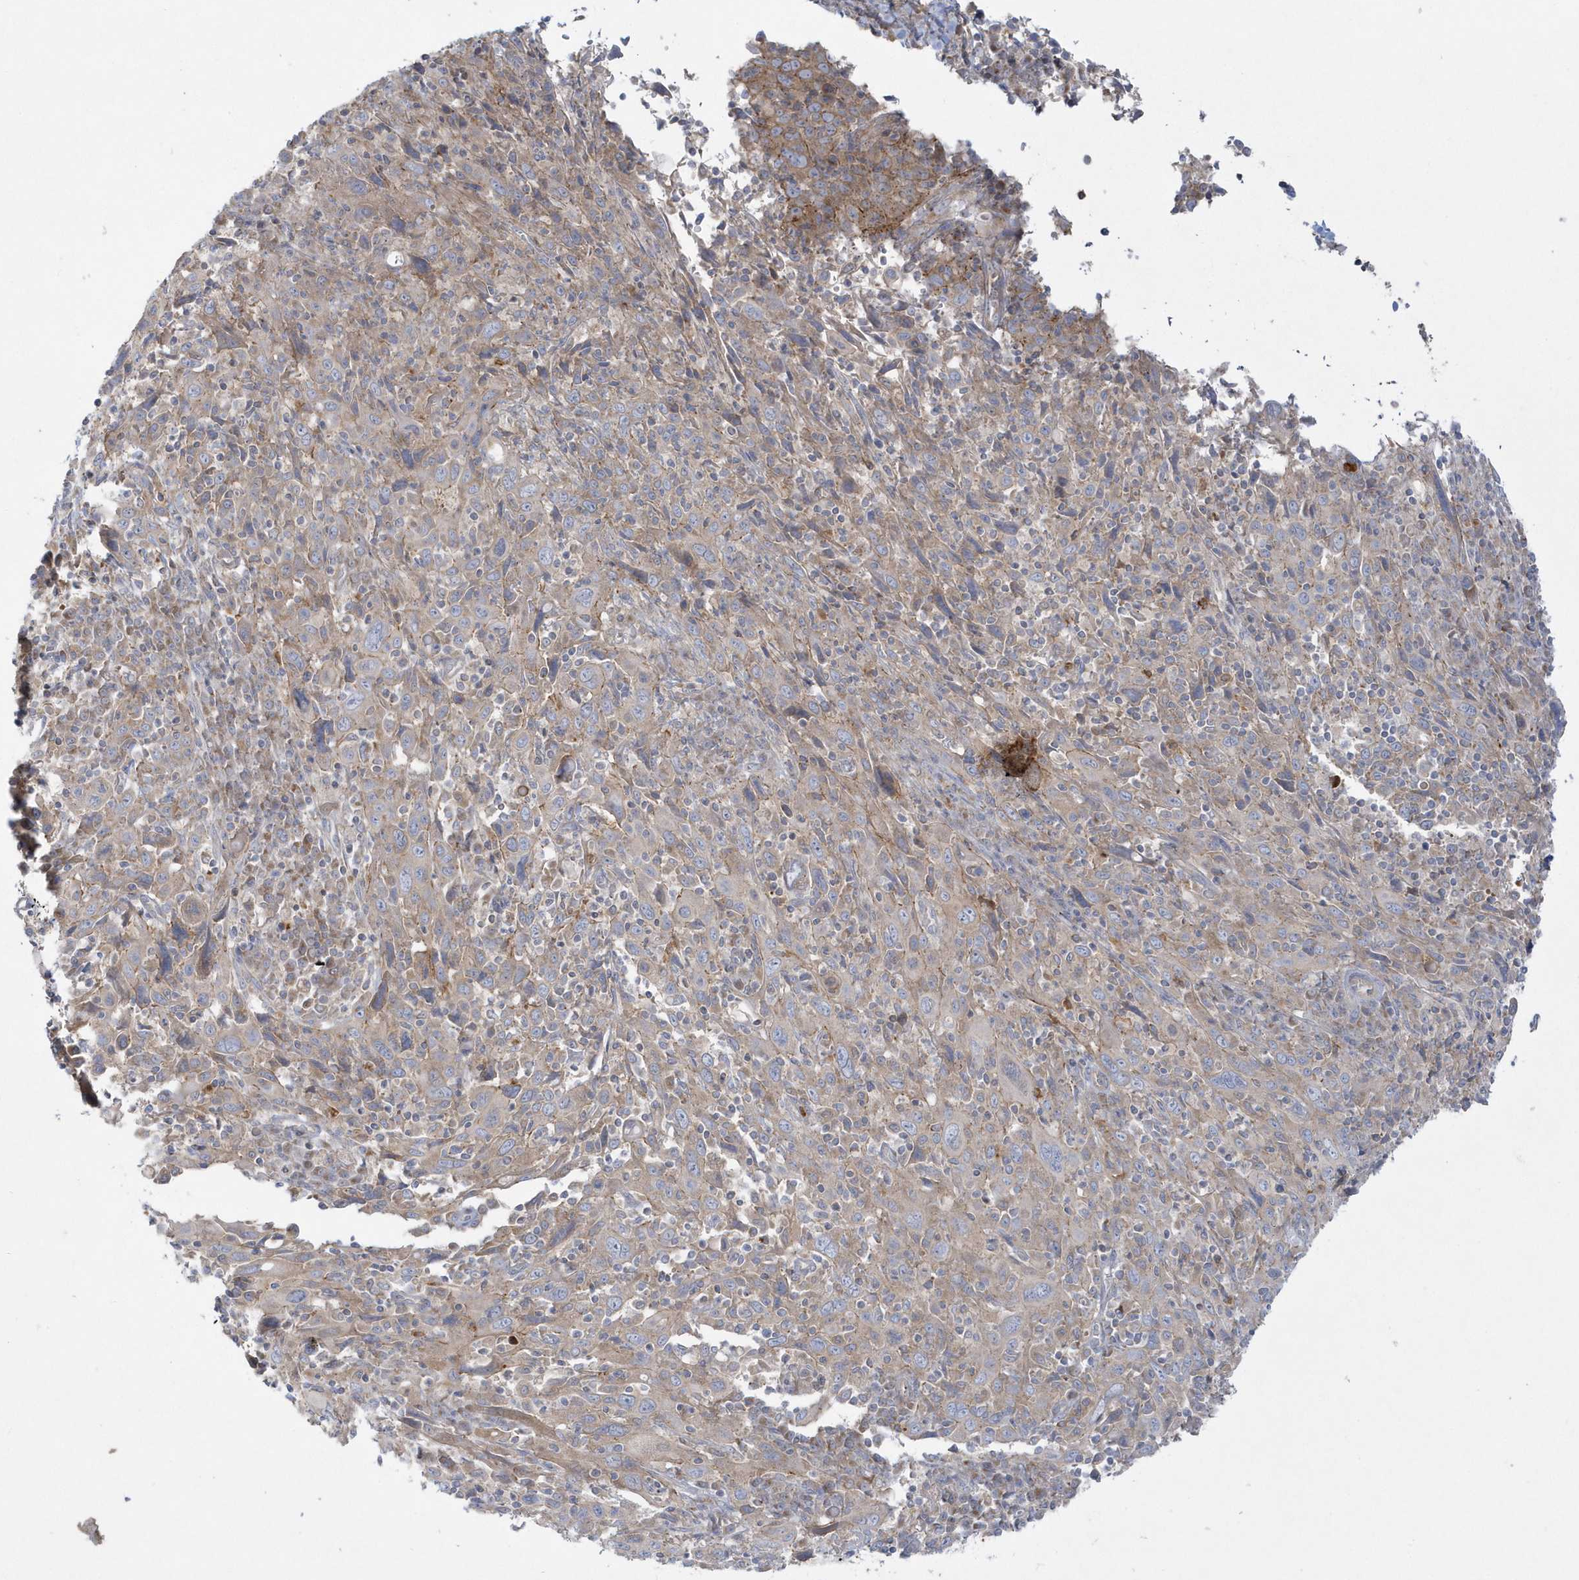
{"staining": {"intensity": "weak", "quantity": "25%-75%", "location": "cytoplasmic/membranous"}, "tissue": "cervical cancer", "cell_type": "Tumor cells", "image_type": "cancer", "snomed": [{"axis": "morphology", "description": "Squamous cell carcinoma, NOS"}, {"axis": "topography", "description": "Cervix"}], "caption": "This is a micrograph of immunohistochemistry staining of cervical cancer, which shows weak expression in the cytoplasmic/membranous of tumor cells.", "gene": "DNAJC18", "patient": {"sex": "female", "age": 46}}